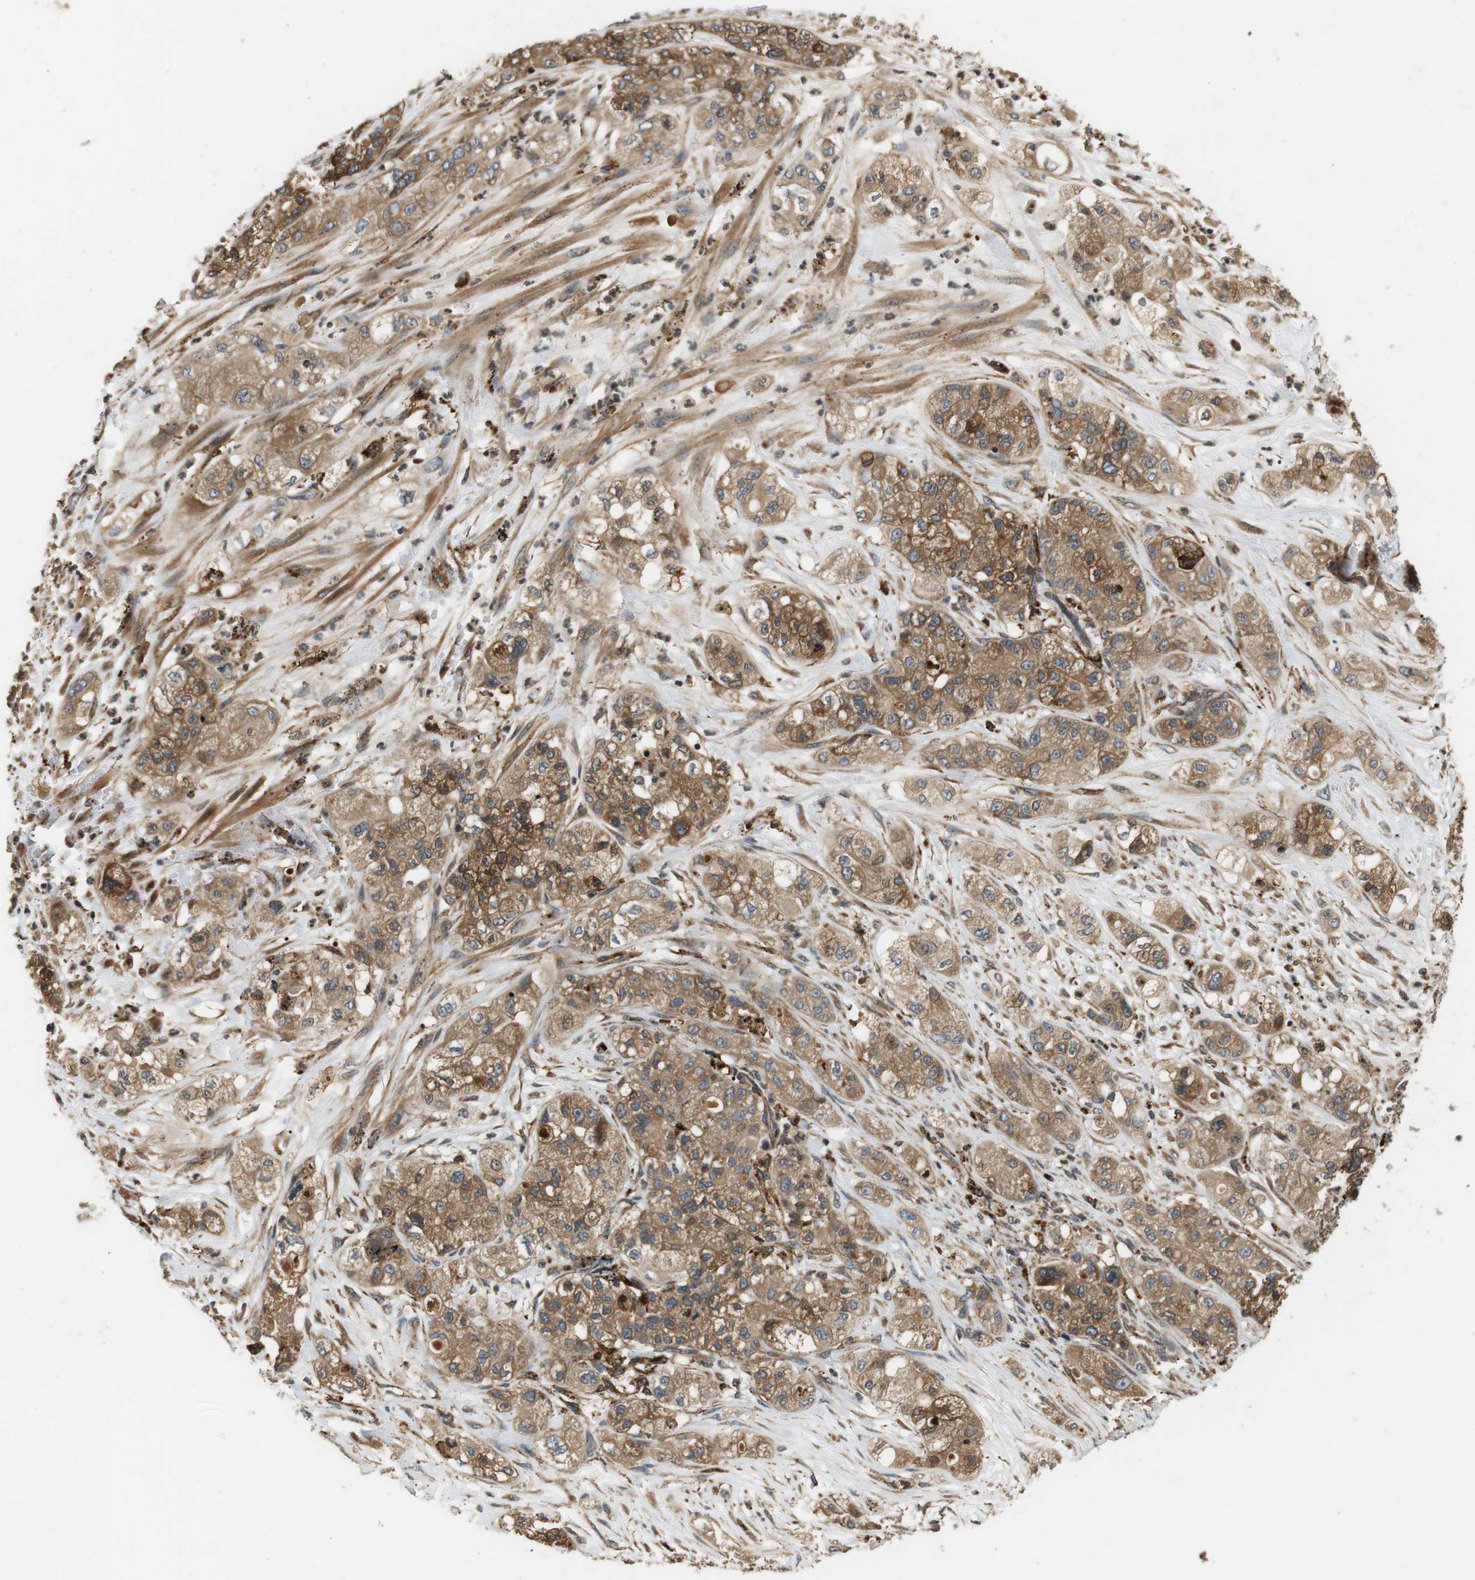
{"staining": {"intensity": "moderate", "quantity": ">75%", "location": "cytoplasmic/membranous"}, "tissue": "pancreatic cancer", "cell_type": "Tumor cells", "image_type": "cancer", "snomed": [{"axis": "morphology", "description": "Adenocarcinoma, NOS"}, {"axis": "topography", "description": "Pancreas"}], "caption": "The image reveals staining of adenocarcinoma (pancreatic), revealing moderate cytoplasmic/membranous protein expression (brown color) within tumor cells.", "gene": "TXNRD1", "patient": {"sex": "female", "age": 78}}